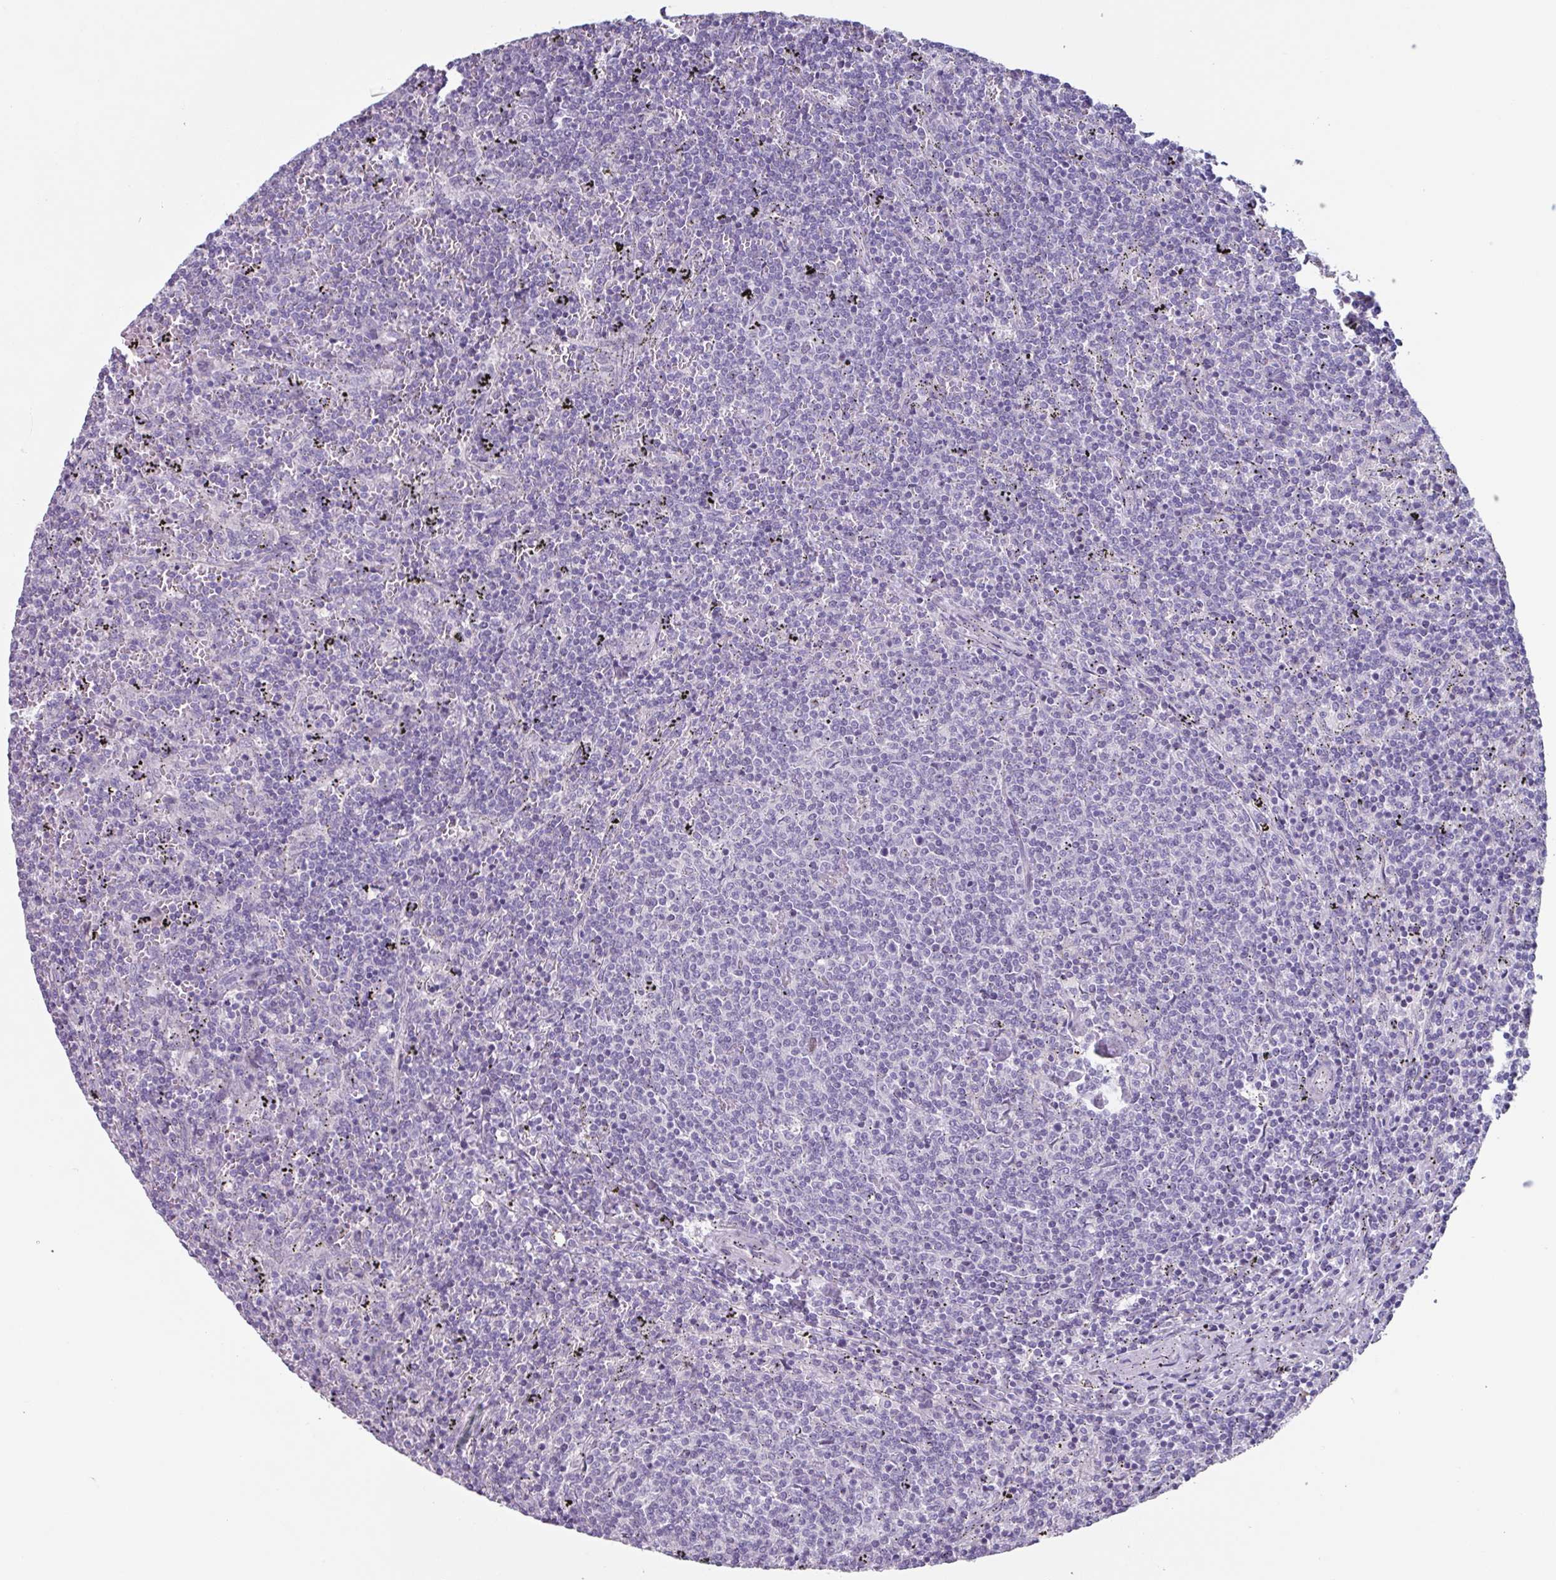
{"staining": {"intensity": "negative", "quantity": "none", "location": "none"}, "tissue": "lymphoma", "cell_type": "Tumor cells", "image_type": "cancer", "snomed": [{"axis": "morphology", "description": "Malignant lymphoma, non-Hodgkin's type, Low grade"}, {"axis": "topography", "description": "Spleen"}], "caption": "Lymphoma was stained to show a protein in brown. There is no significant expression in tumor cells.", "gene": "OR2T10", "patient": {"sex": "female", "age": 50}}